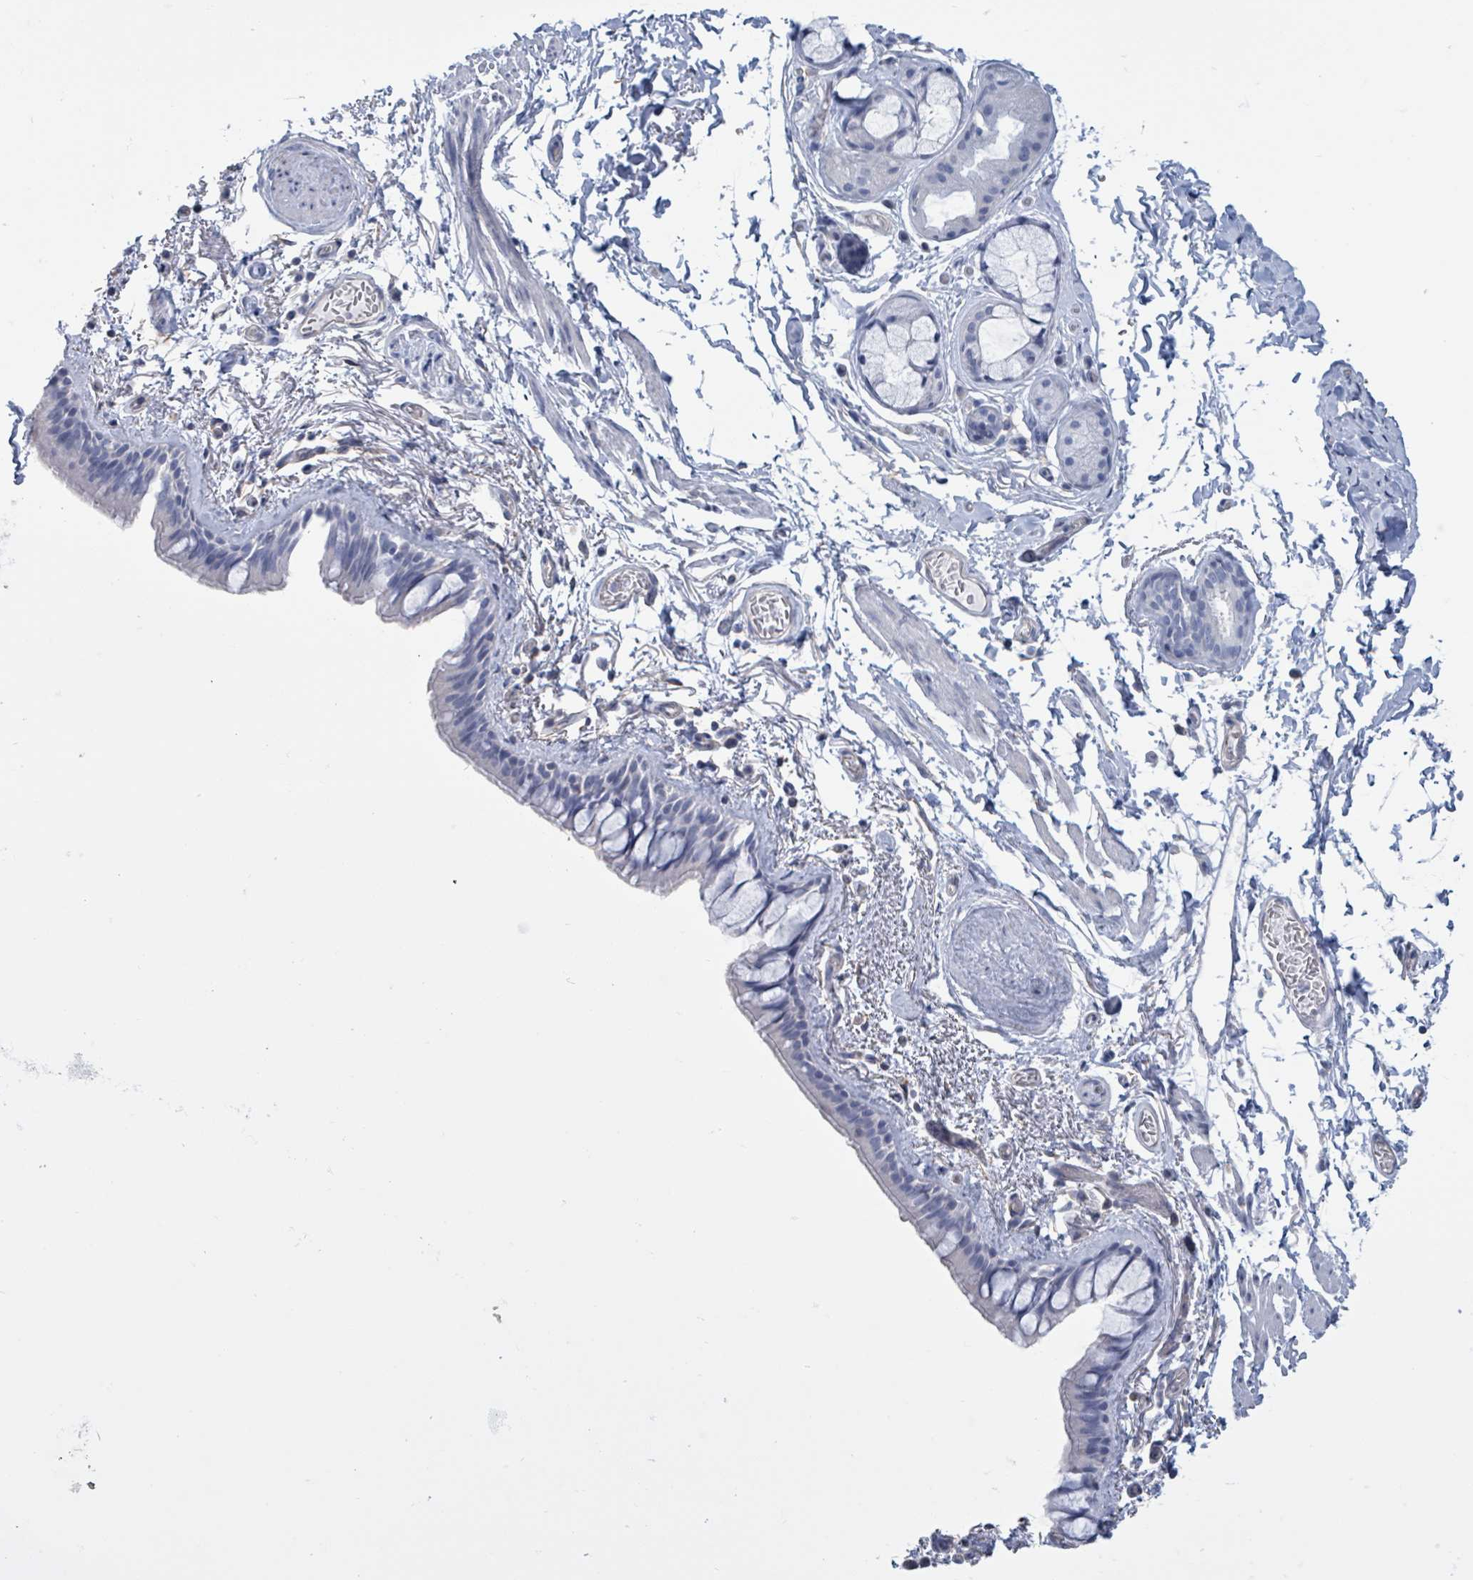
{"staining": {"intensity": "negative", "quantity": "none", "location": "none"}, "tissue": "bronchus", "cell_type": "Respiratory epithelial cells", "image_type": "normal", "snomed": [{"axis": "morphology", "description": "Normal tissue, NOS"}, {"axis": "topography", "description": "Cartilage tissue"}], "caption": "High magnification brightfield microscopy of normal bronchus stained with DAB (3,3'-diaminobenzidine) (brown) and counterstained with hematoxylin (blue): respiratory epithelial cells show no significant positivity.", "gene": "CT45A10", "patient": {"sex": "male", "age": 63}}